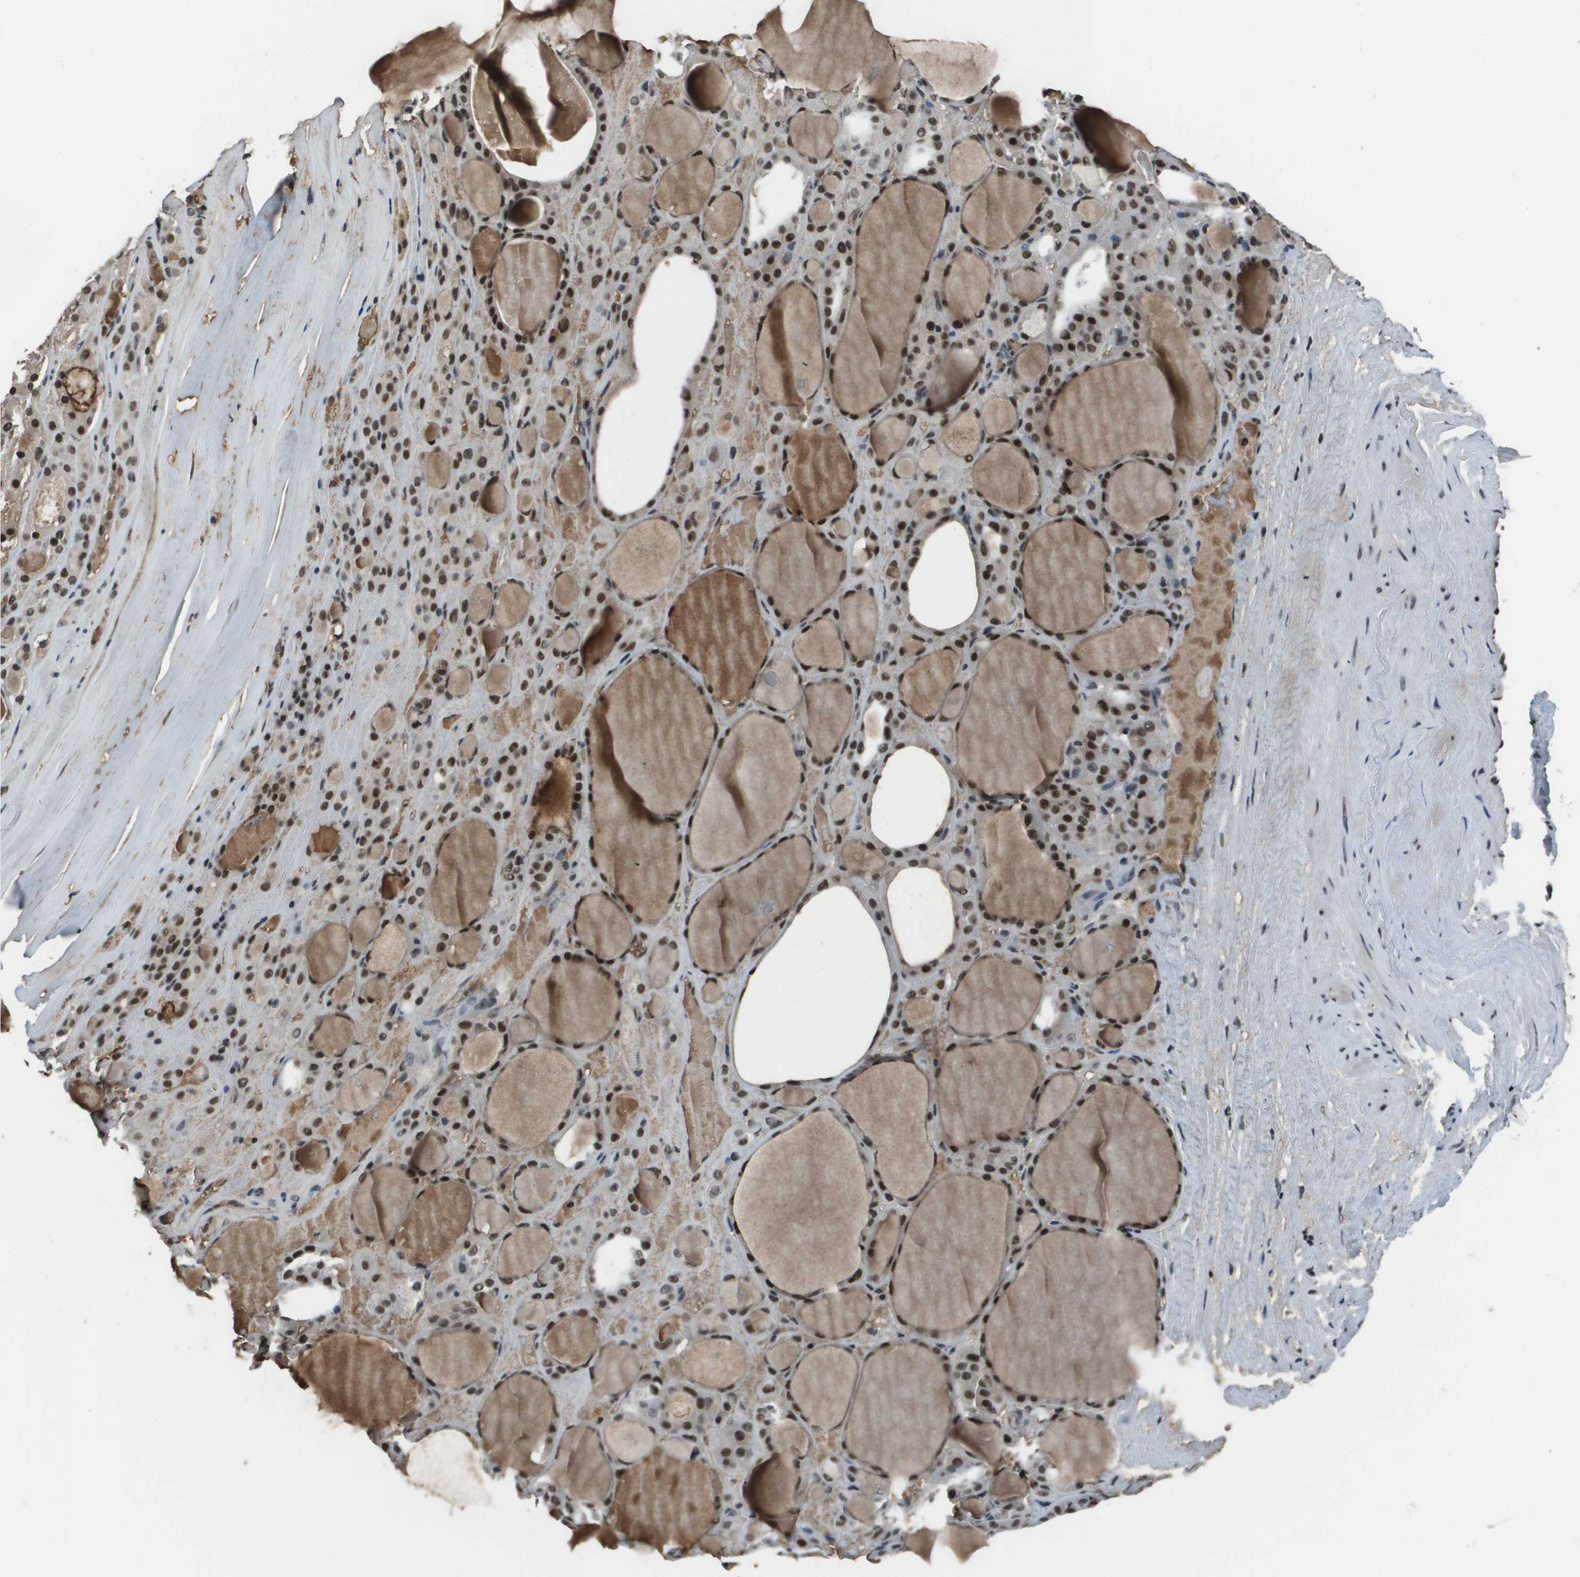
{"staining": {"intensity": "strong", "quantity": ">75%", "location": "nuclear"}, "tissue": "thyroid gland", "cell_type": "Glandular cells", "image_type": "normal", "snomed": [{"axis": "morphology", "description": "Normal tissue, NOS"}, {"axis": "morphology", "description": "Carcinoma, NOS"}, {"axis": "topography", "description": "Thyroid gland"}], "caption": "Immunohistochemical staining of normal thyroid gland reveals high levels of strong nuclear staining in about >75% of glandular cells.", "gene": "THRAP3", "patient": {"sex": "female", "age": 86}}